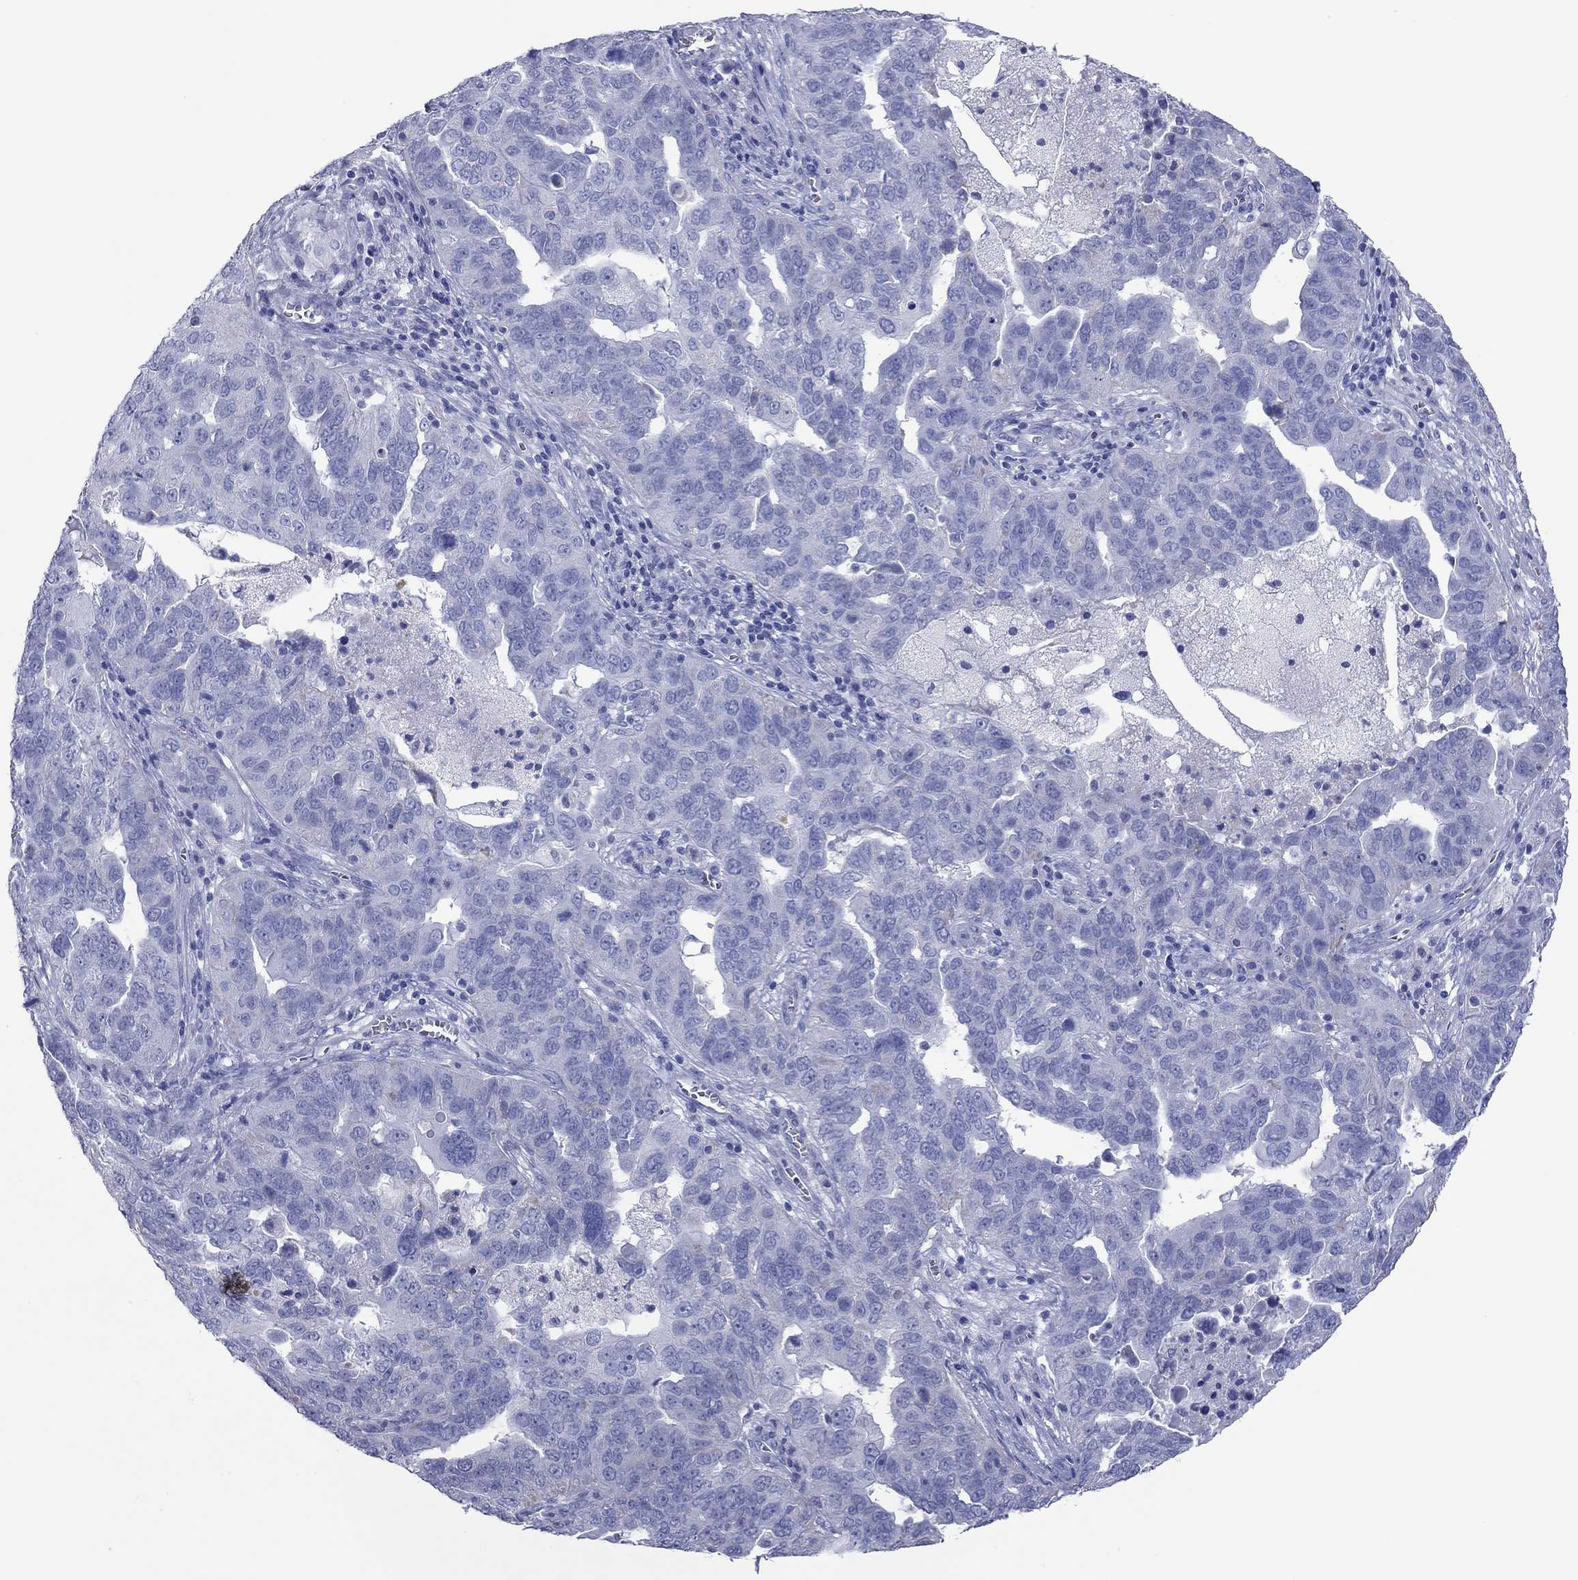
{"staining": {"intensity": "negative", "quantity": "none", "location": "none"}, "tissue": "ovarian cancer", "cell_type": "Tumor cells", "image_type": "cancer", "snomed": [{"axis": "morphology", "description": "Carcinoma, endometroid"}, {"axis": "topography", "description": "Soft tissue"}, {"axis": "topography", "description": "Ovary"}], "caption": "Protein analysis of ovarian endometroid carcinoma shows no significant expression in tumor cells.", "gene": "VSIG10", "patient": {"sex": "female", "age": 52}}